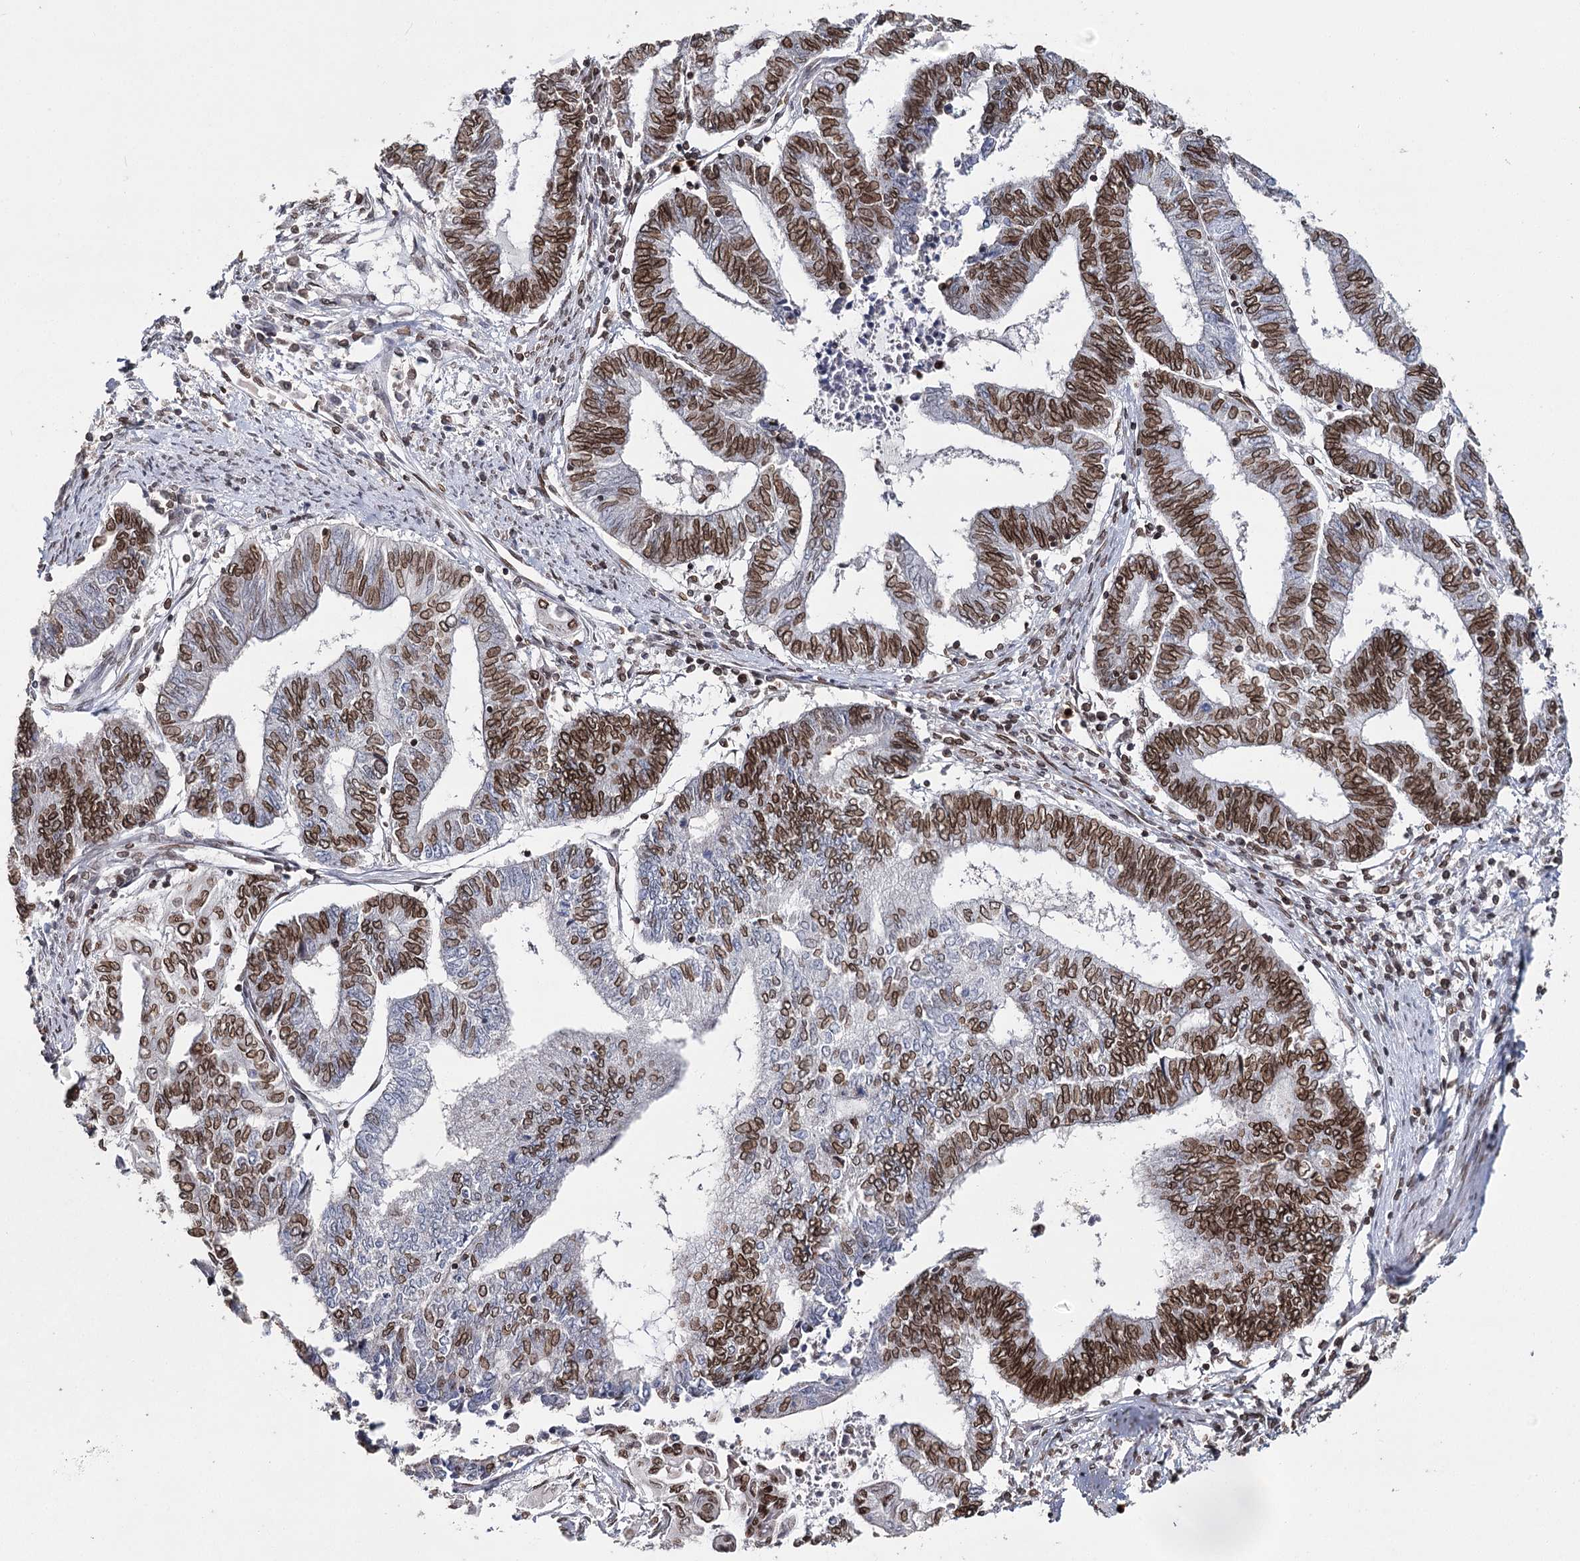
{"staining": {"intensity": "strong", "quantity": ">75%", "location": "cytoplasmic/membranous,nuclear"}, "tissue": "endometrial cancer", "cell_type": "Tumor cells", "image_type": "cancer", "snomed": [{"axis": "morphology", "description": "Adenocarcinoma, NOS"}, {"axis": "topography", "description": "Uterus"}, {"axis": "topography", "description": "Endometrium"}], "caption": "Immunohistochemical staining of endometrial cancer displays strong cytoplasmic/membranous and nuclear protein positivity in about >75% of tumor cells.", "gene": "KIAA0930", "patient": {"sex": "female", "age": 70}}